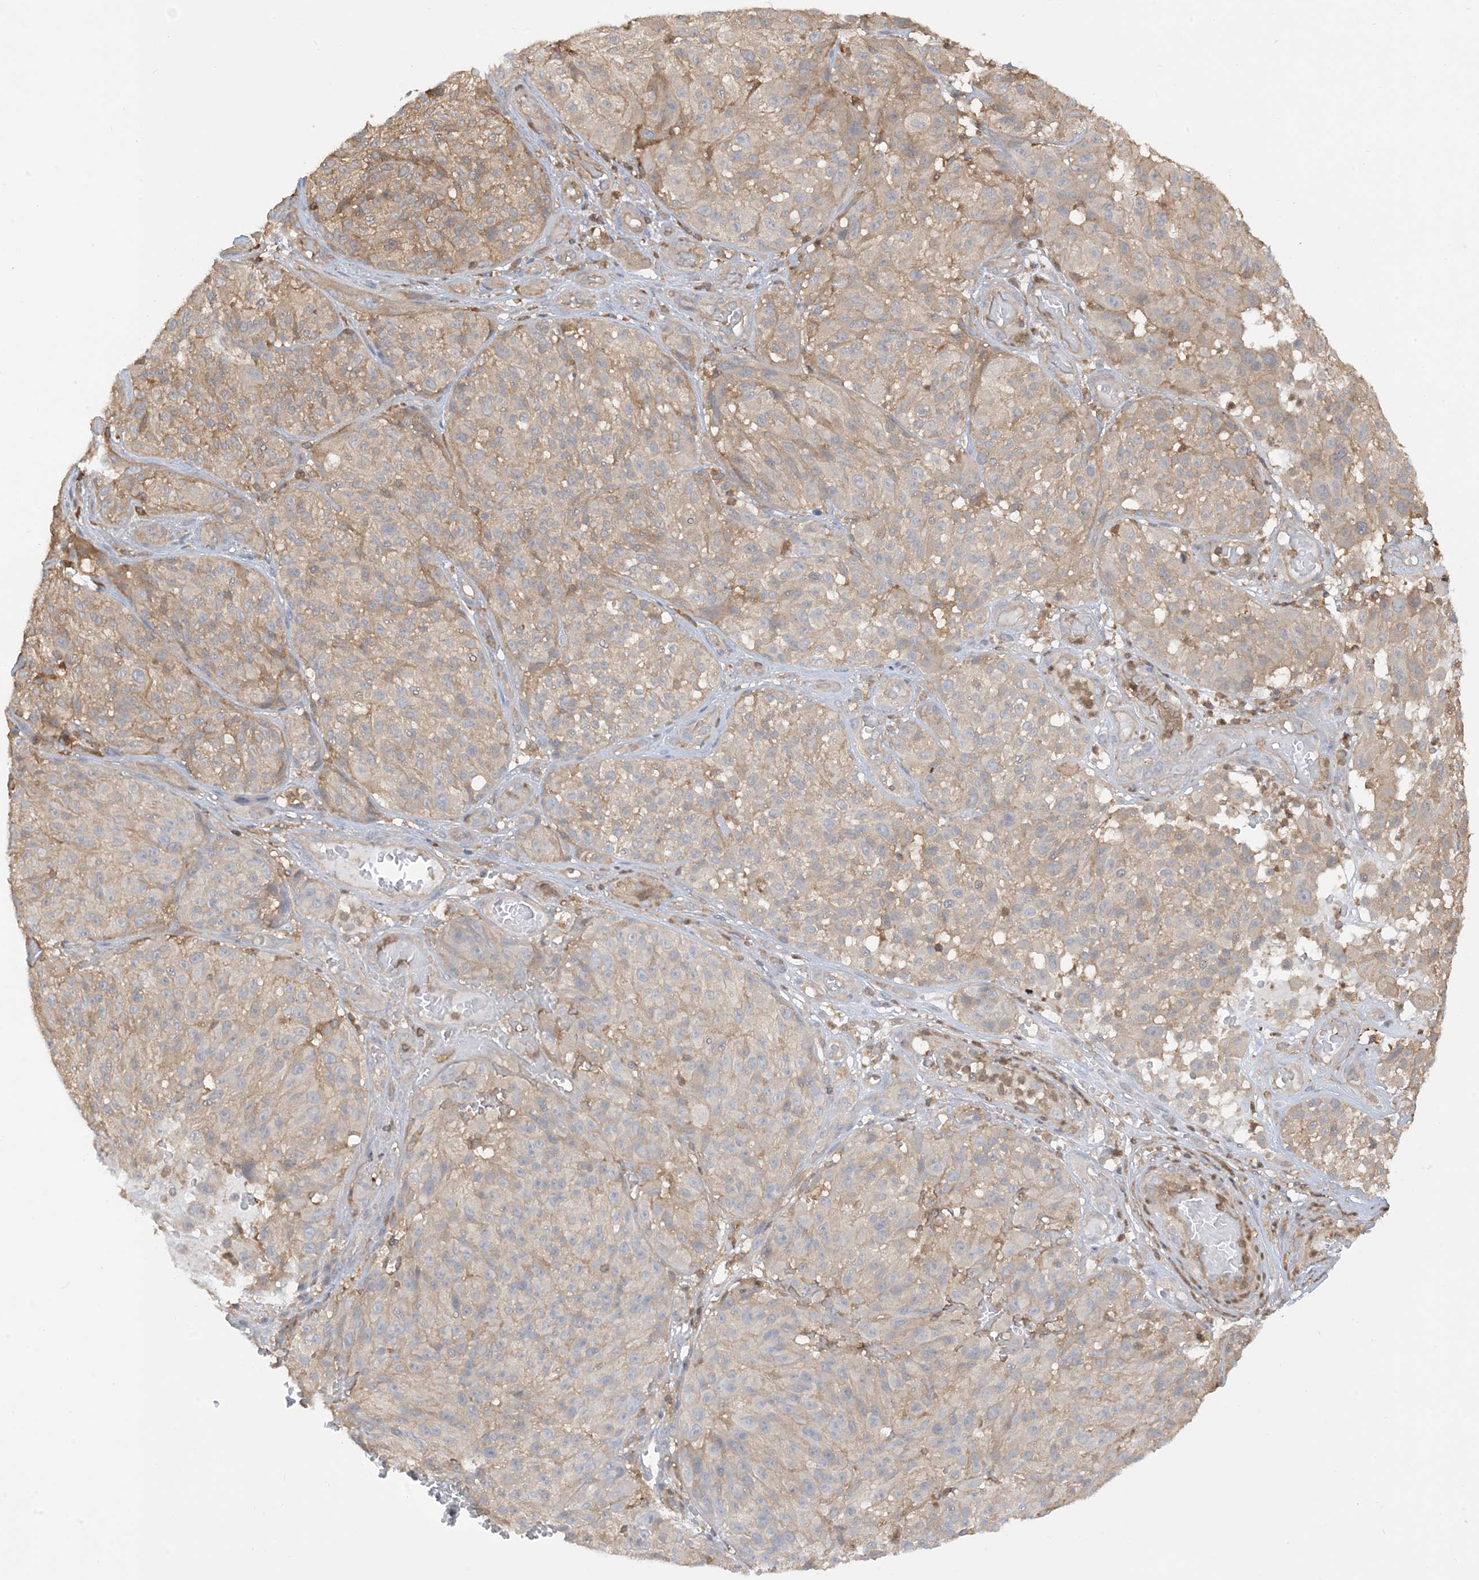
{"staining": {"intensity": "weak", "quantity": "25%-75%", "location": "cytoplasmic/membranous"}, "tissue": "melanoma", "cell_type": "Tumor cells", "image_type": "cancer", "snomed": [{"axis": "morphology", "description": "Malignant melanoma, NOS"}, {"axis": "topography", "description": "Skin"}], "caption": "This histopathology image exhibits melanoma stained with immunohistochemistry to label a protein in brown. The cytoplasmic/membranous of tumor cells show weak positivity for the protein. Nuclei are counter-stained blue.", "gene": "CAPZB", "patient": {"sex": "male", "age": 83}}